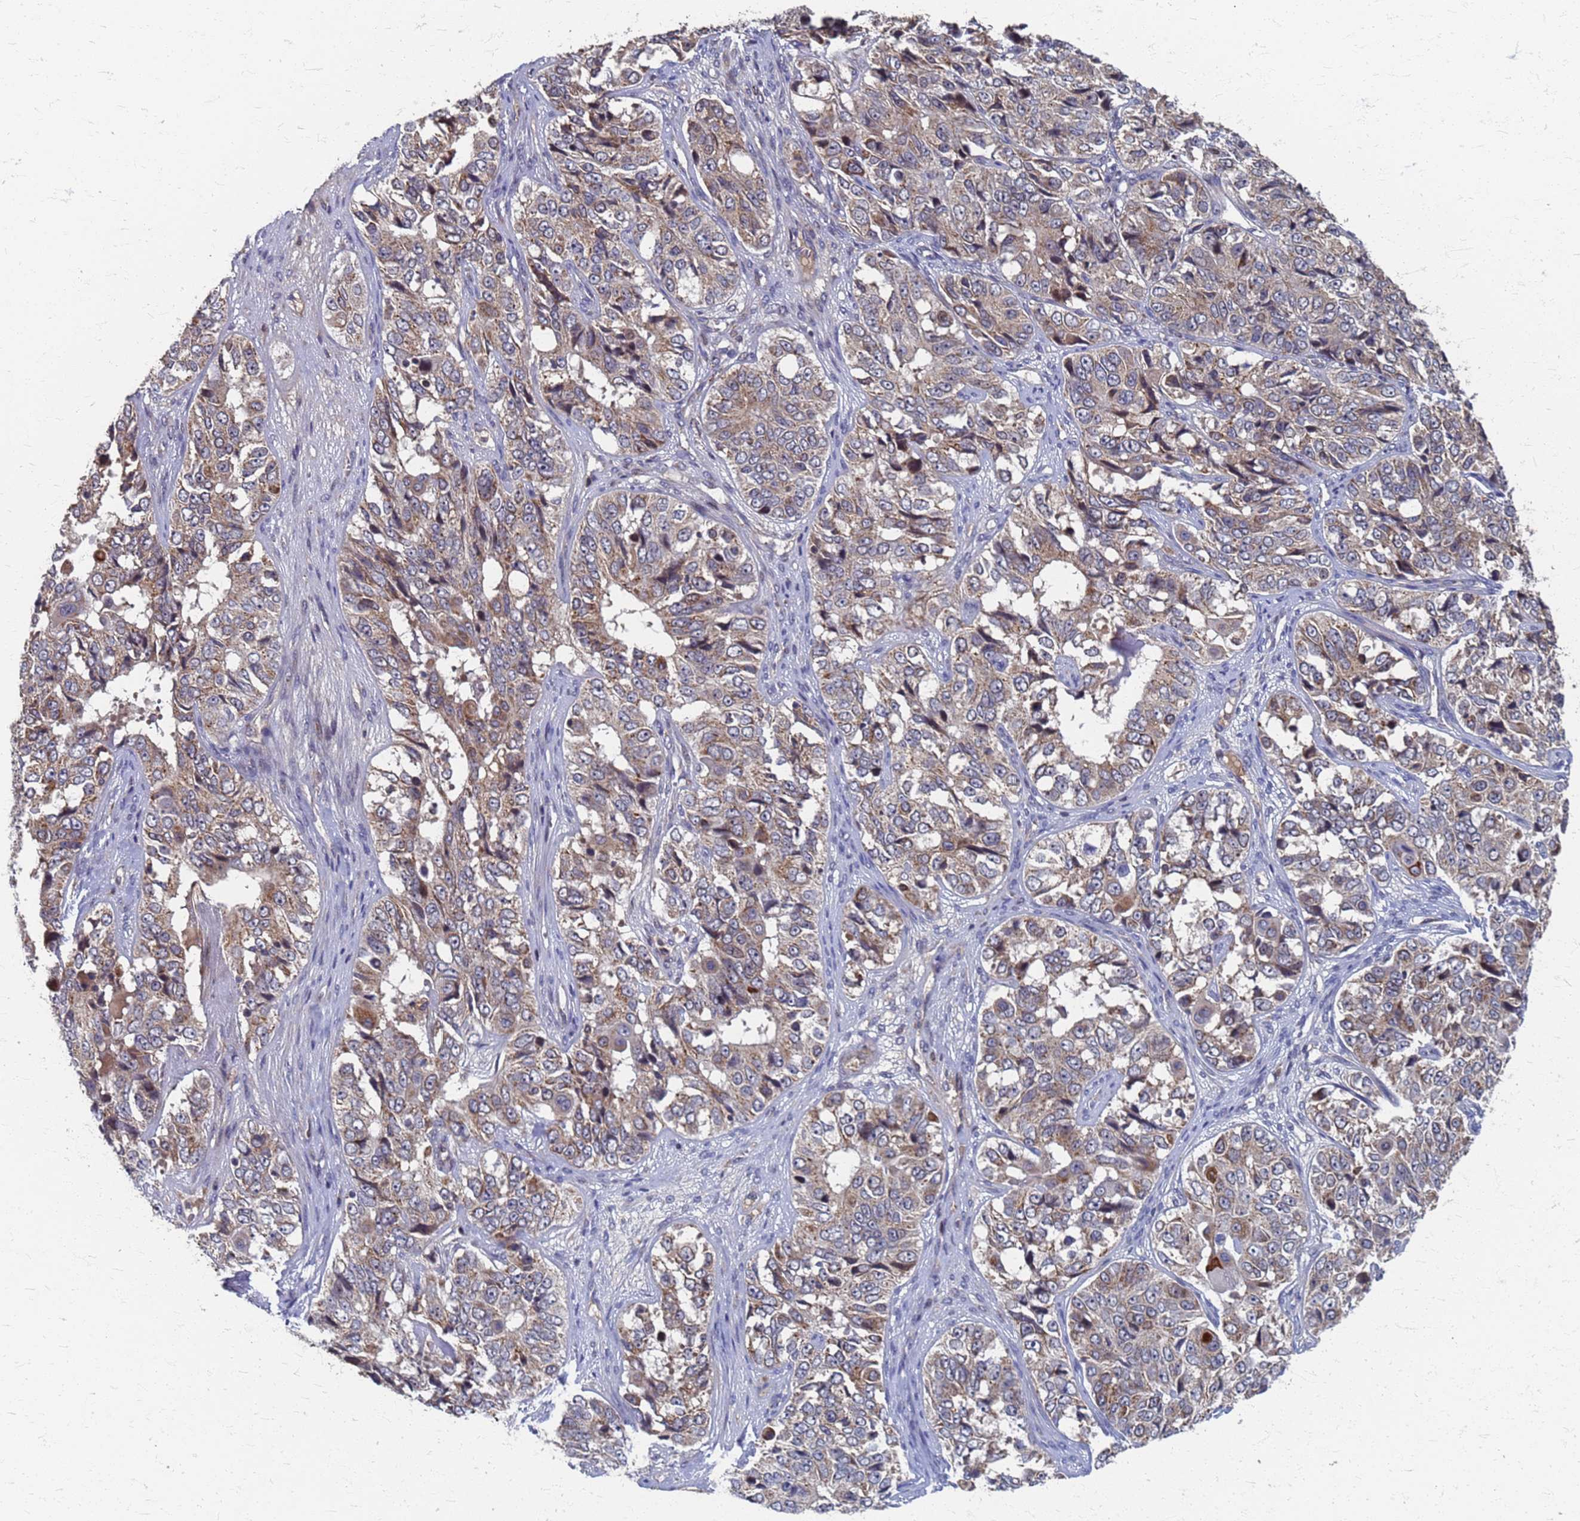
{"staining": {"intensity": "weak", "quantity": ">75%", "location": "cytoplasmic/membranous"}, "tissue": "ovarian cancer", "cell_type": "Tumor cells", "image_type": "cancer", "snomed": [{"axis": "morphology", "description": "Carcinoma, endometroid"}, {"axis": "topography", "description": "Ovary"}], "caption": "A high-resolution photomicrograph shows immunohistochemistry (IHC) staining of endometroid carcinoma (ovarian), which demonstrates weak cytoplasmic/membranous positivity in approximately >75% of tumor cells.", "gene": "ATPAF1", "patient": {"sex": "female", "age": 51}}